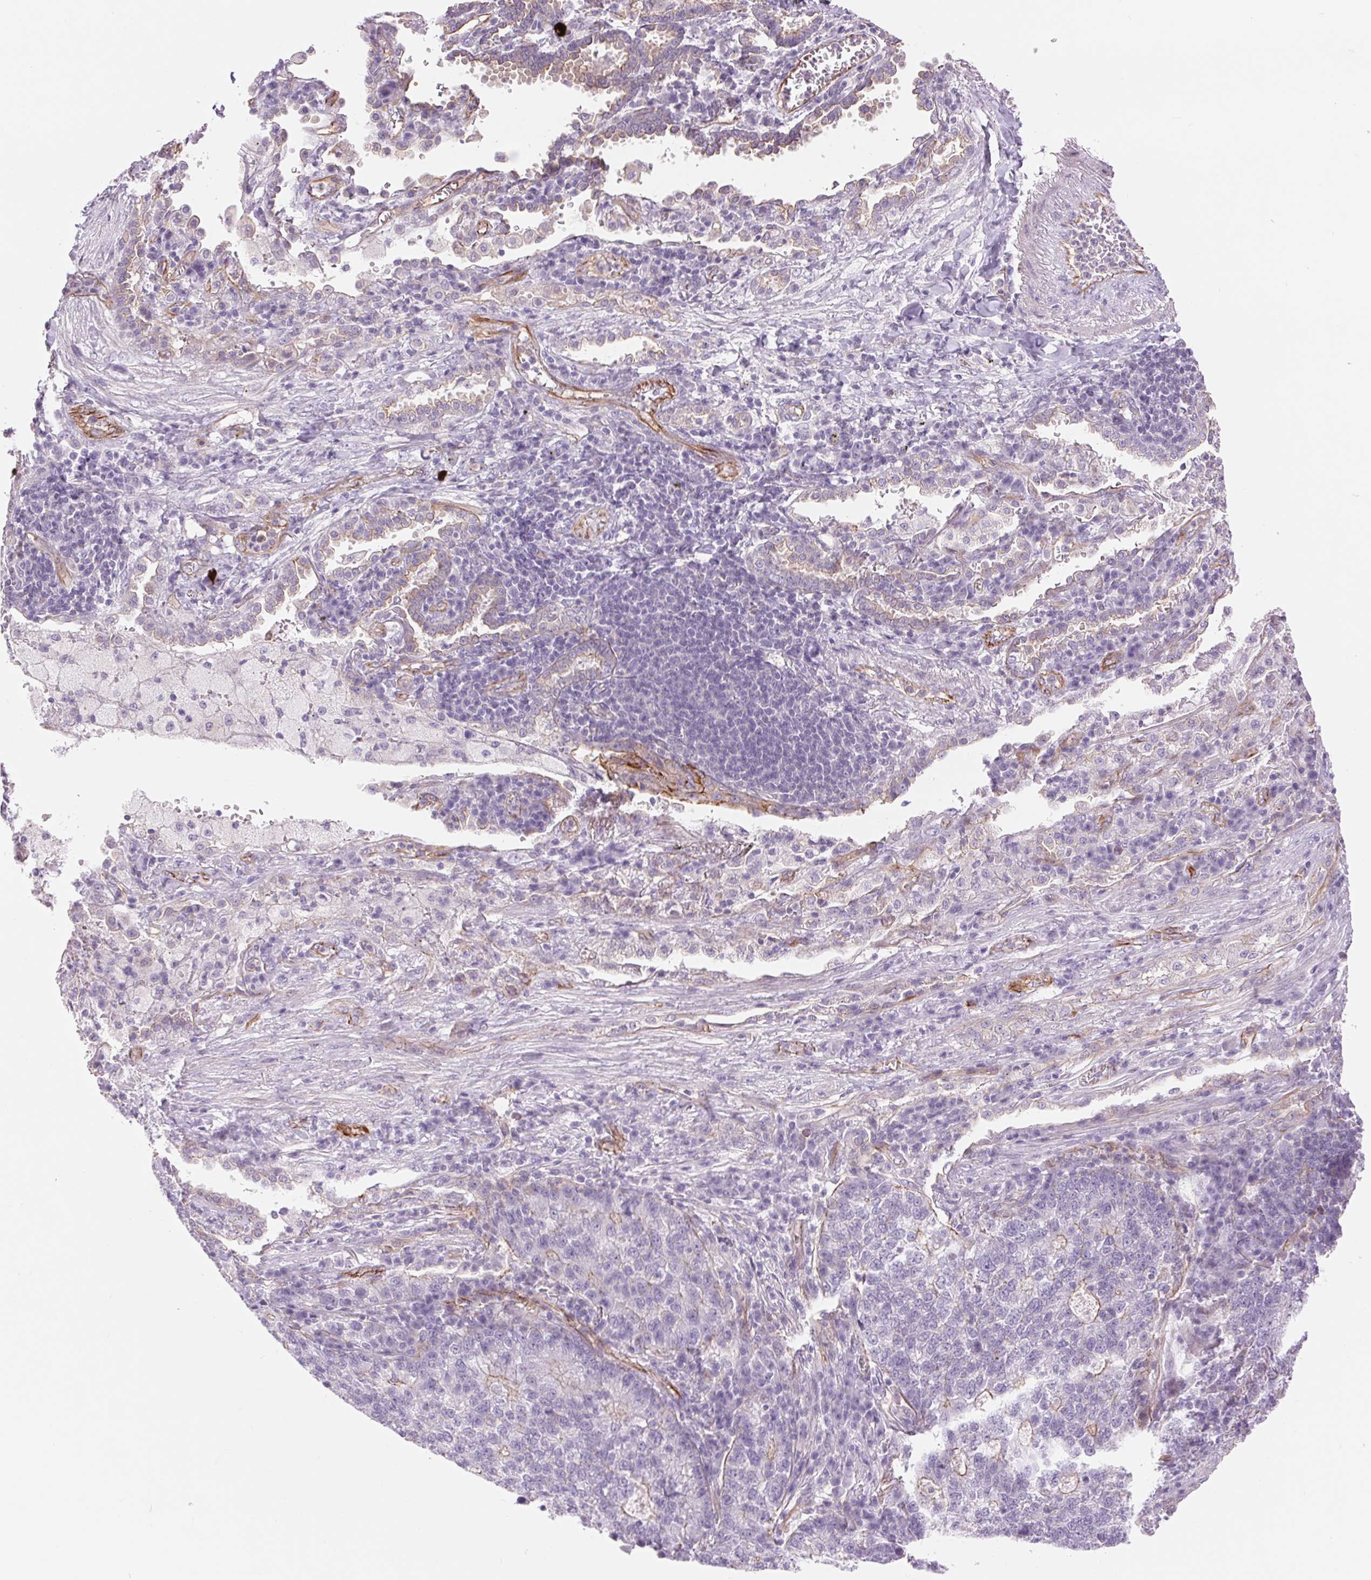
{"staining": {"intensity": "negative", "quantity": "none", "location": "none"}, "tissue": "lung cancer", "cell_type": "Tumor cells", "image_type": "cancer", "snomed": [{"axis": "morphology", "description": "Adenocarcinoma, NOS"}, {"axis": "topography", "description": "Lung"}], "caption": "Photomicrograph shows no significant protein expression in tumor cells of lung cancer (adenocarcinoma). (DAB IHC, high magnification).", "gene": "DIXDC1", "patient": {"sex": "male", "age": 57}}